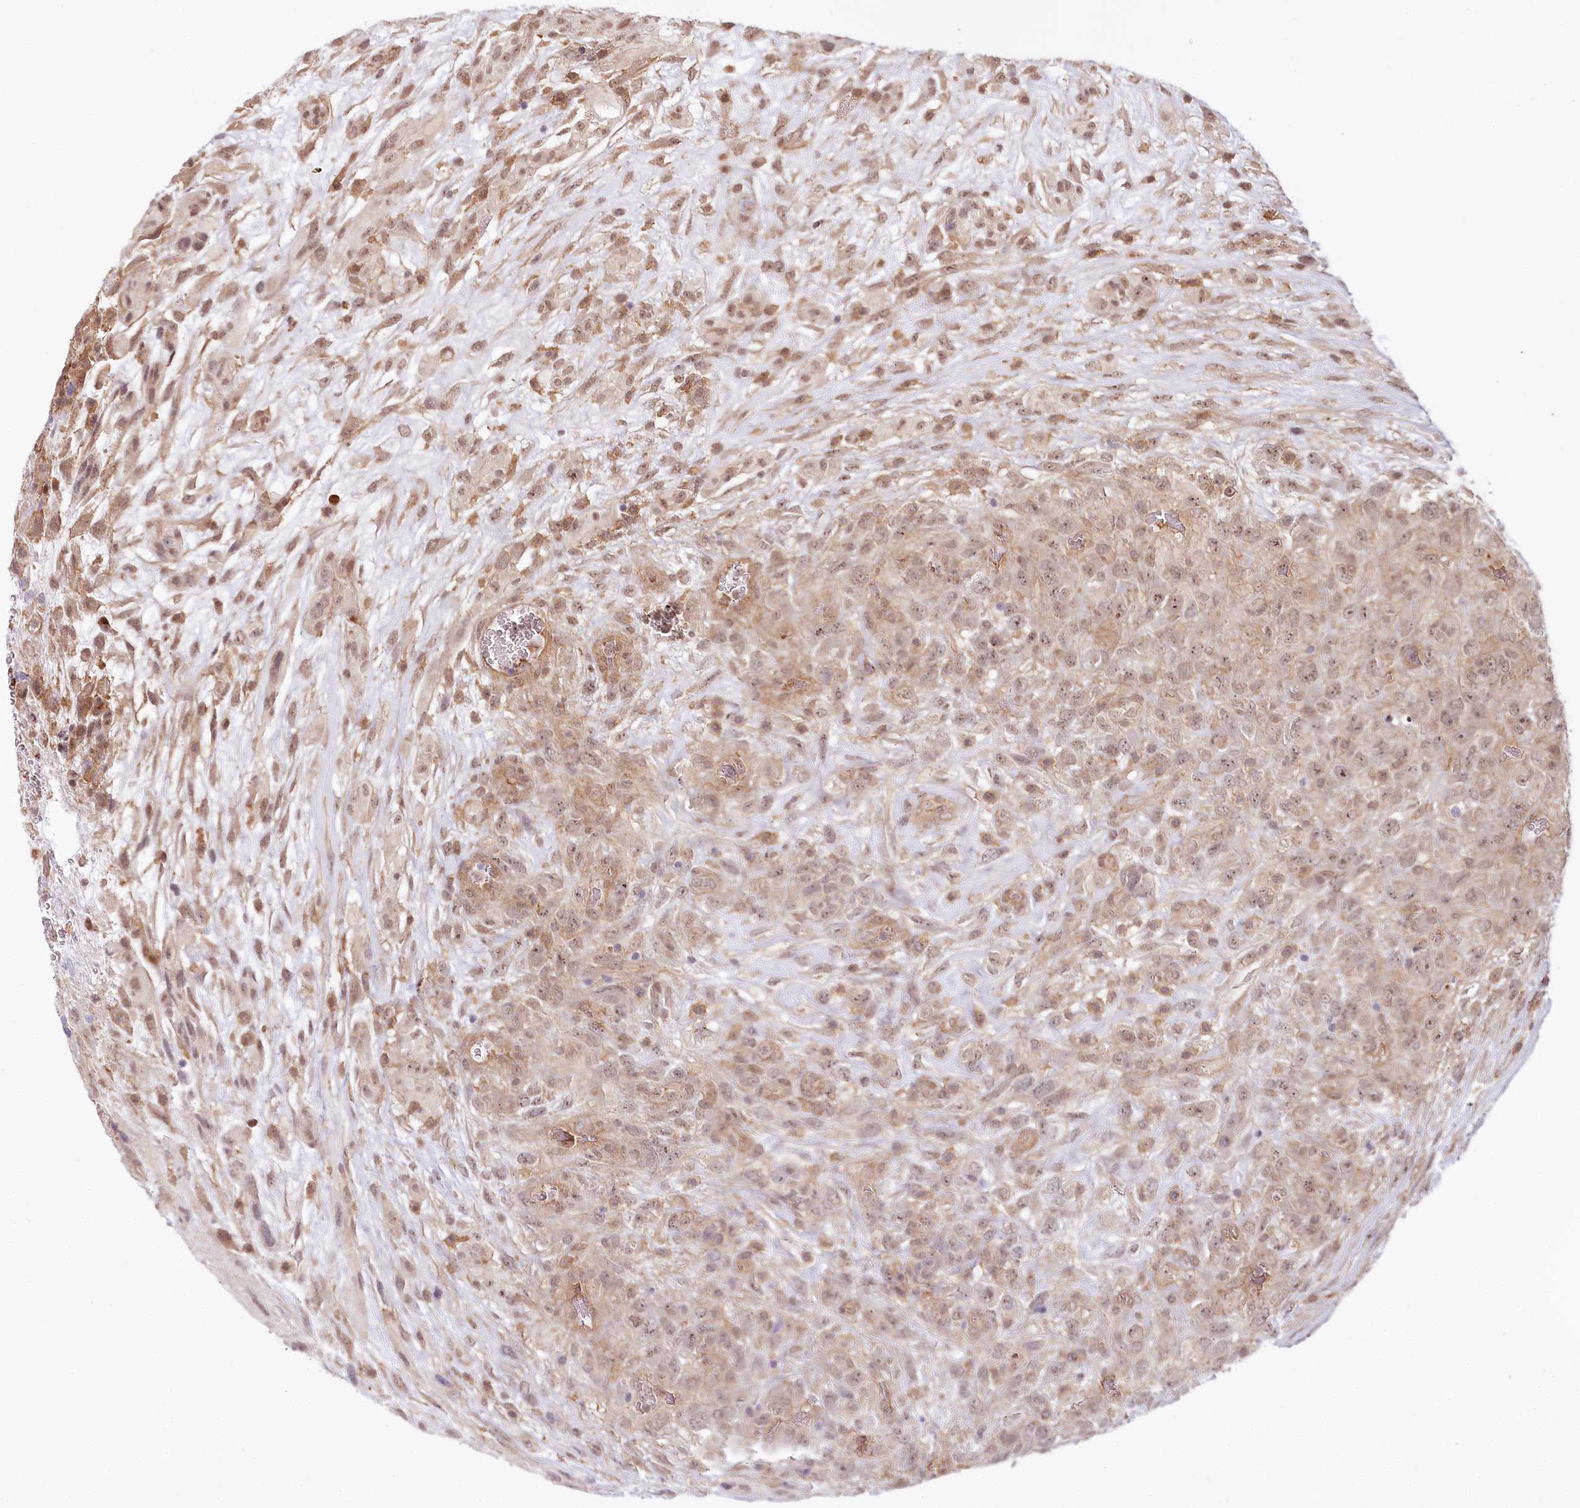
{"staining": {"intensity": "moderate", "quantity": "25%-75%", "location": "cytoplasmic/membranous,nuclear"}, "tissue": "glioma", "cell_type": "Tumor cells", "image_type": "cancer", "snomed": [{"axis": "morphology", "description": "Glioma, malignant, High grade"}, {"axis": "topography", "description": "Brain"}], "caption": "Moderate cytoplasmic/membranous and nuclear positivity is appreciated in approximately 25%-75% of tumor cells in malignant glioma (high-grade).", "gene": "TUBGCP2", "patient": {"sex": "male", "age": 61}}